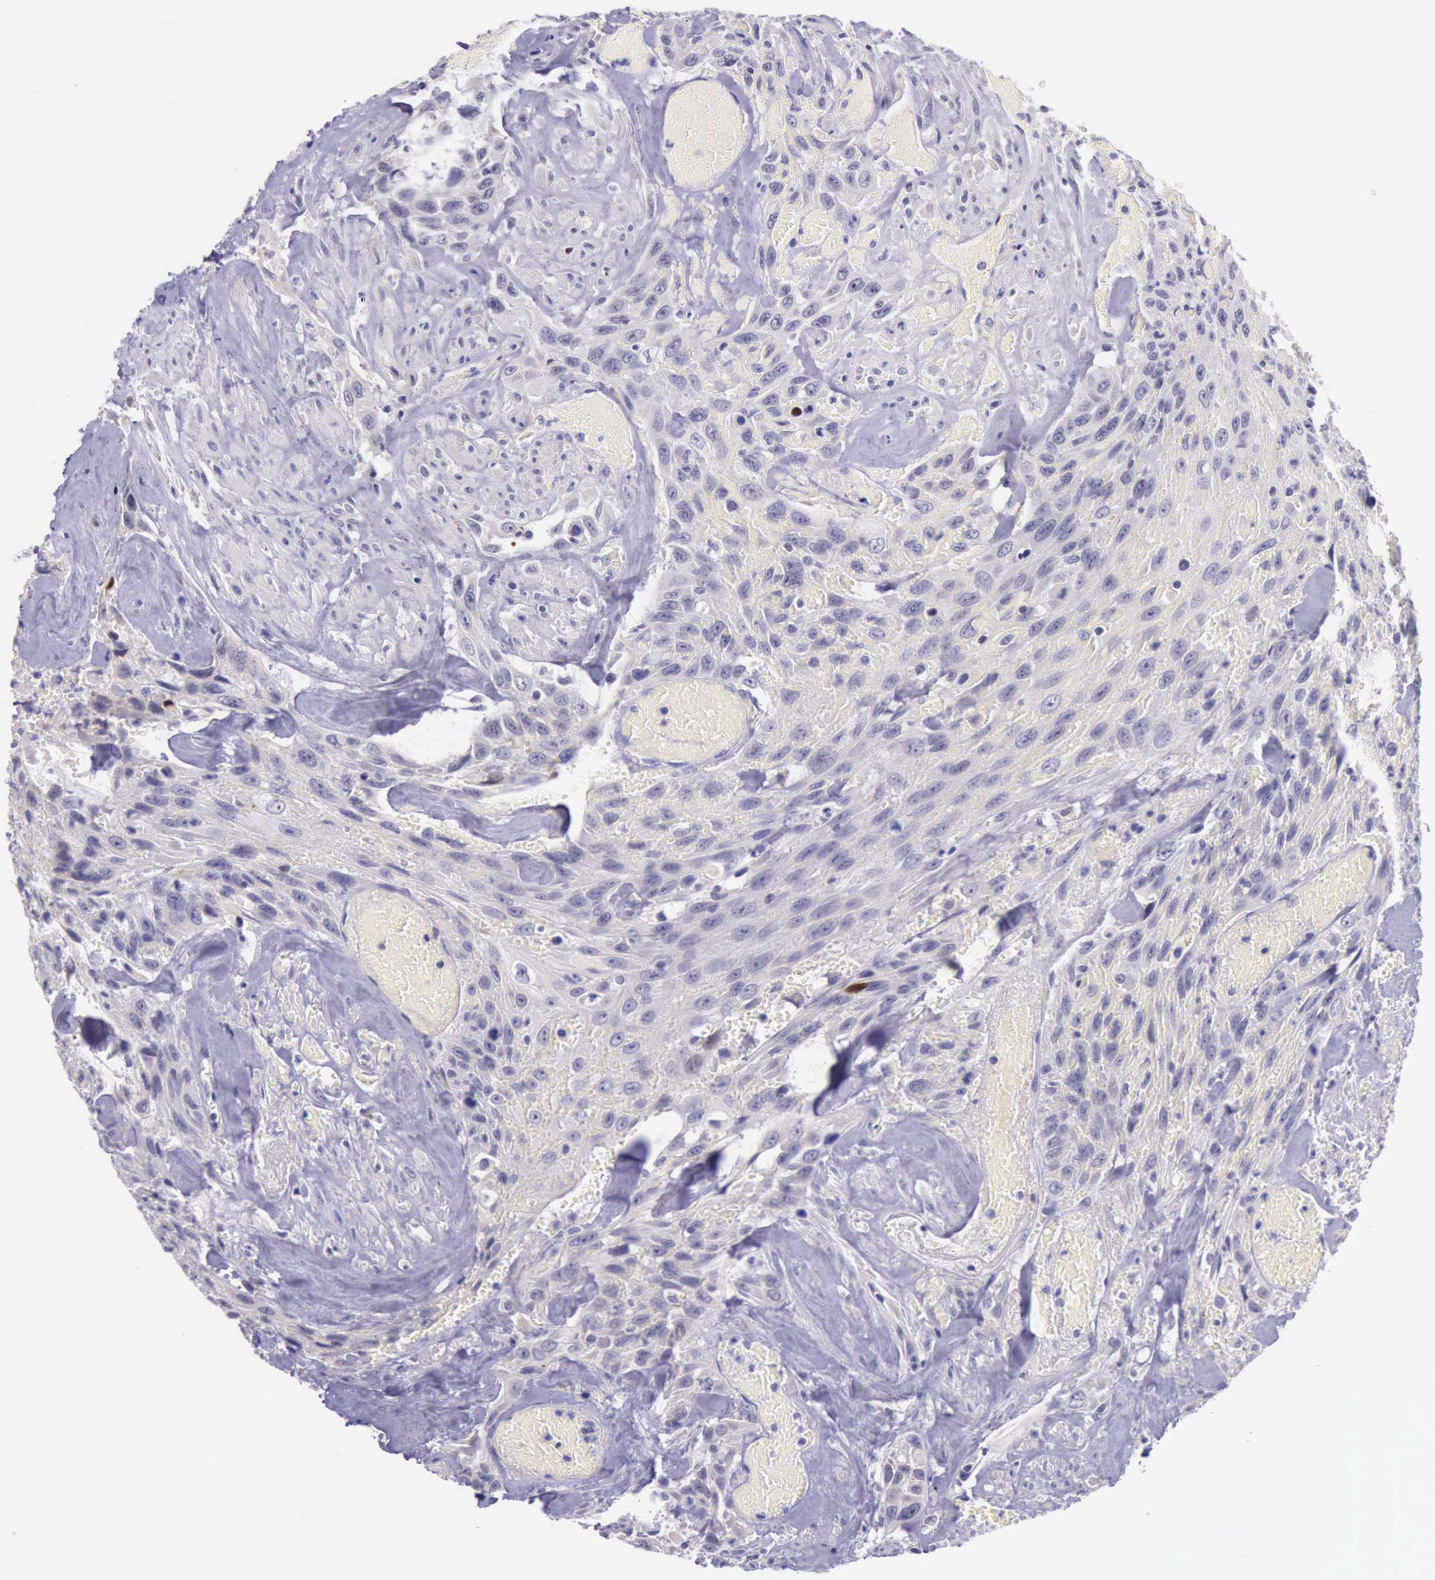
{"staining": {"intensity": "strong", "quantity": "<25%", "location": "nuclear"}, "tissue": "urothelial cancer", "cell_type": "Tumor cells", "image_type": "cancer", "snomed": [{"axis": "morphology", "description": "Urothelial carcinoma, High grade"}, {"axis": "topography", "description": "Urinary bladder"}], "caption": "Immunohistochemistry (IHC) histopathology image of urothelial cancer stained for a protein (brown), which displays medium levels of strong nuclear positivity in approximately <25% of tumor cells.", "gene": "PARP1", "patient": {"sex": "female", "age": 84}}